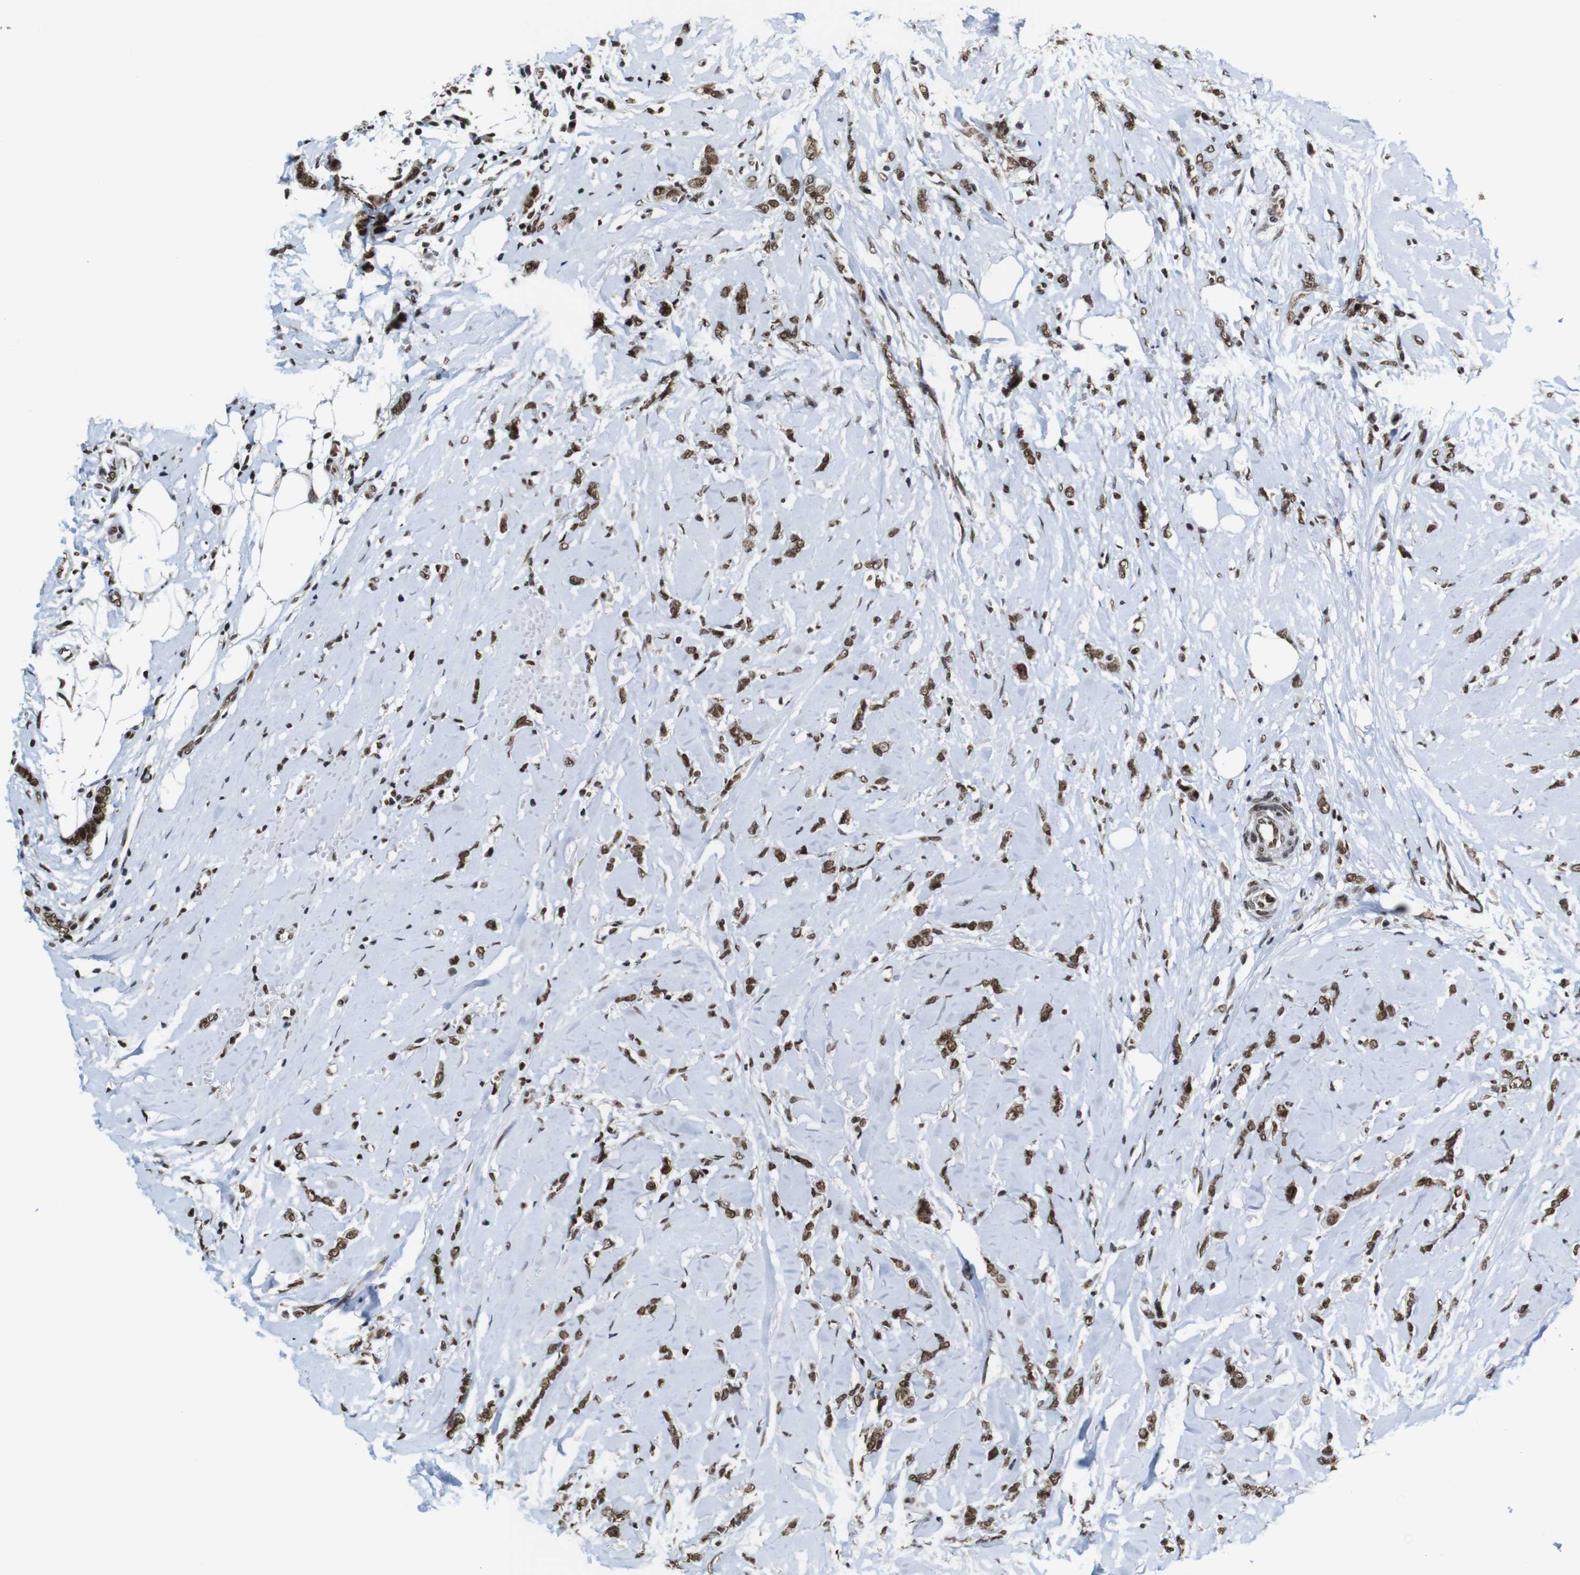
{"staining": {"intensity": "moderate", "quantity": ">75%", "location": "nuclear"}, "tissue": "breast cancer", "cell_type": "Tumor cells", "image_type": "cancer", "snomed": [{"axis": "morphology", "description": "Lobular carcinoma"}, {"axis": "topography", "description": "Skin"}, {"axis": "topography", "description": "Breast"}], "caption": "Human breast cancer stained for a protein (brown) demonstrates moderate nuclear positive staining in about >75% of tumor cells.", "gene": "ROMO1", "patient": {"sex": "female", "age": 46}}